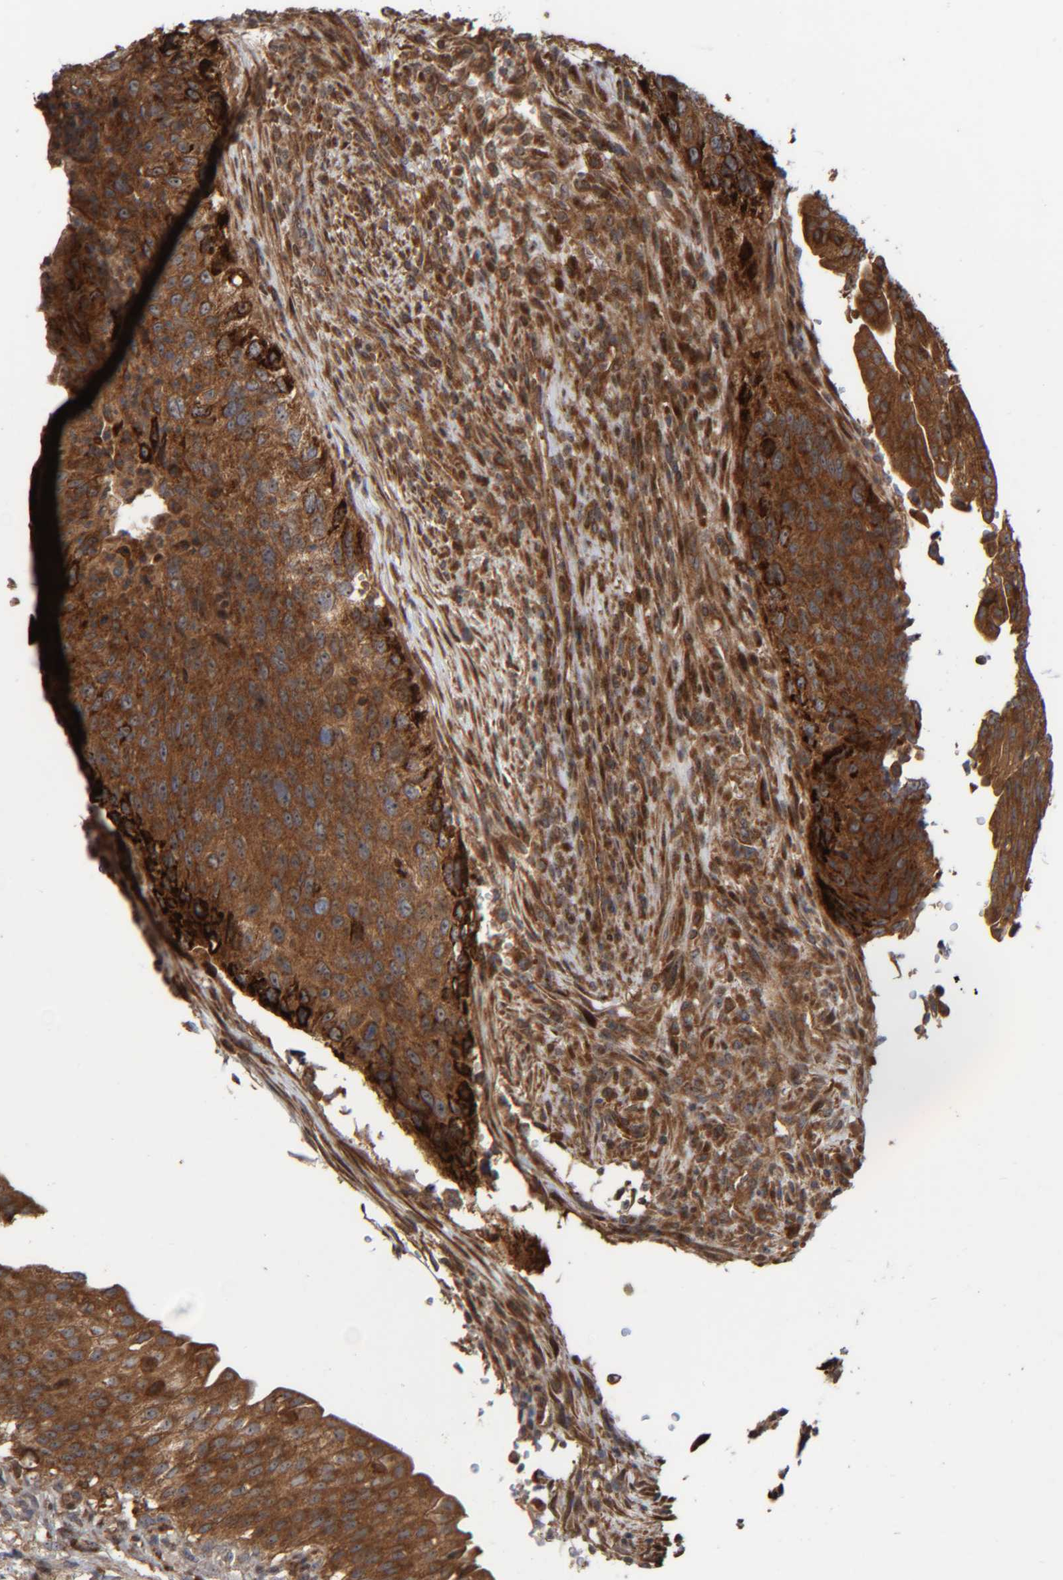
{"staining": {"intensity": "strong", "quantity": ">75%", "location": "cytoplasmic/membranous"}, "tissue": "urinary bladder", "cell_type": "Urothelial cells", "image_type": "normal", "snomed": [{"axis": "morphology", "description": "Normal tissue, NOS"}, {"axis": "topography", "description": "Urinary bladder"}], "caption": "IHC of benign human urinary bladder reveals high levels of strong cytoplasmic/membranous positivity in about >75% of urothelial cells. The staining was performed using DAB to visualize the protein expression in brown, while the nuclei were stained in blue with hematoxylin (Magnification: 20x).", "gene": "CCDC57", "patient": {"sex": "female", "age": 60}}